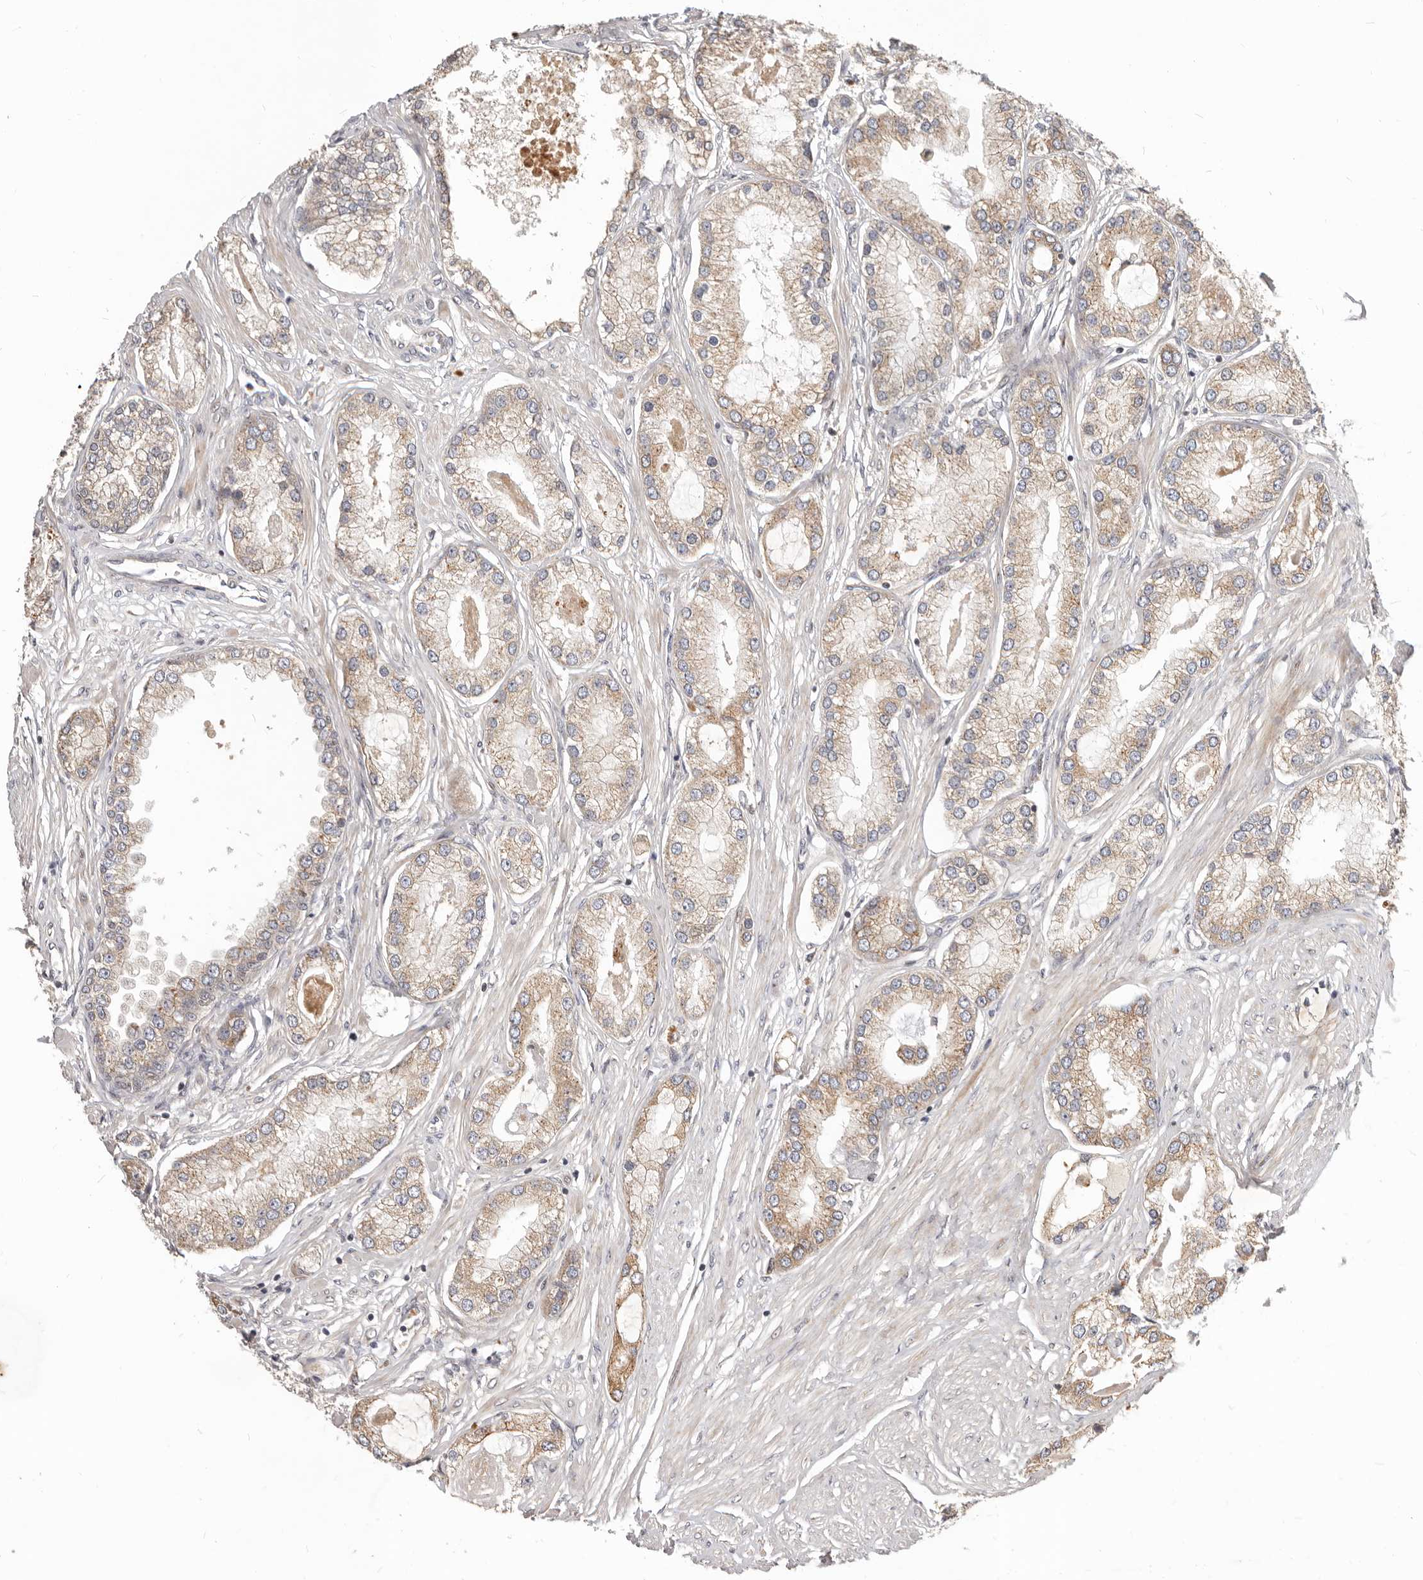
{"staining": {"intensity": "weak", "quantity": "25%-75%", "location": "cytoplasmic/membranous"}, "tissue": "prostate cancer", "cell_type": "Tumor cells", "image_type": "cancer", "snomed": [{"axis": "morphology", "description": "Adenocarcinoma, Low grade"}, {"axis": "topography", "description": "Prostate"}], "caption": "Human prostate adenocarcinoma (low-grade) stained with a brown dye shows weak cytoplasmic/membranous positive positivity in approximately 25%-75% of tumor cells.", "gene": "NPY4R", "patient": {"sex": "male", "age": 62}}